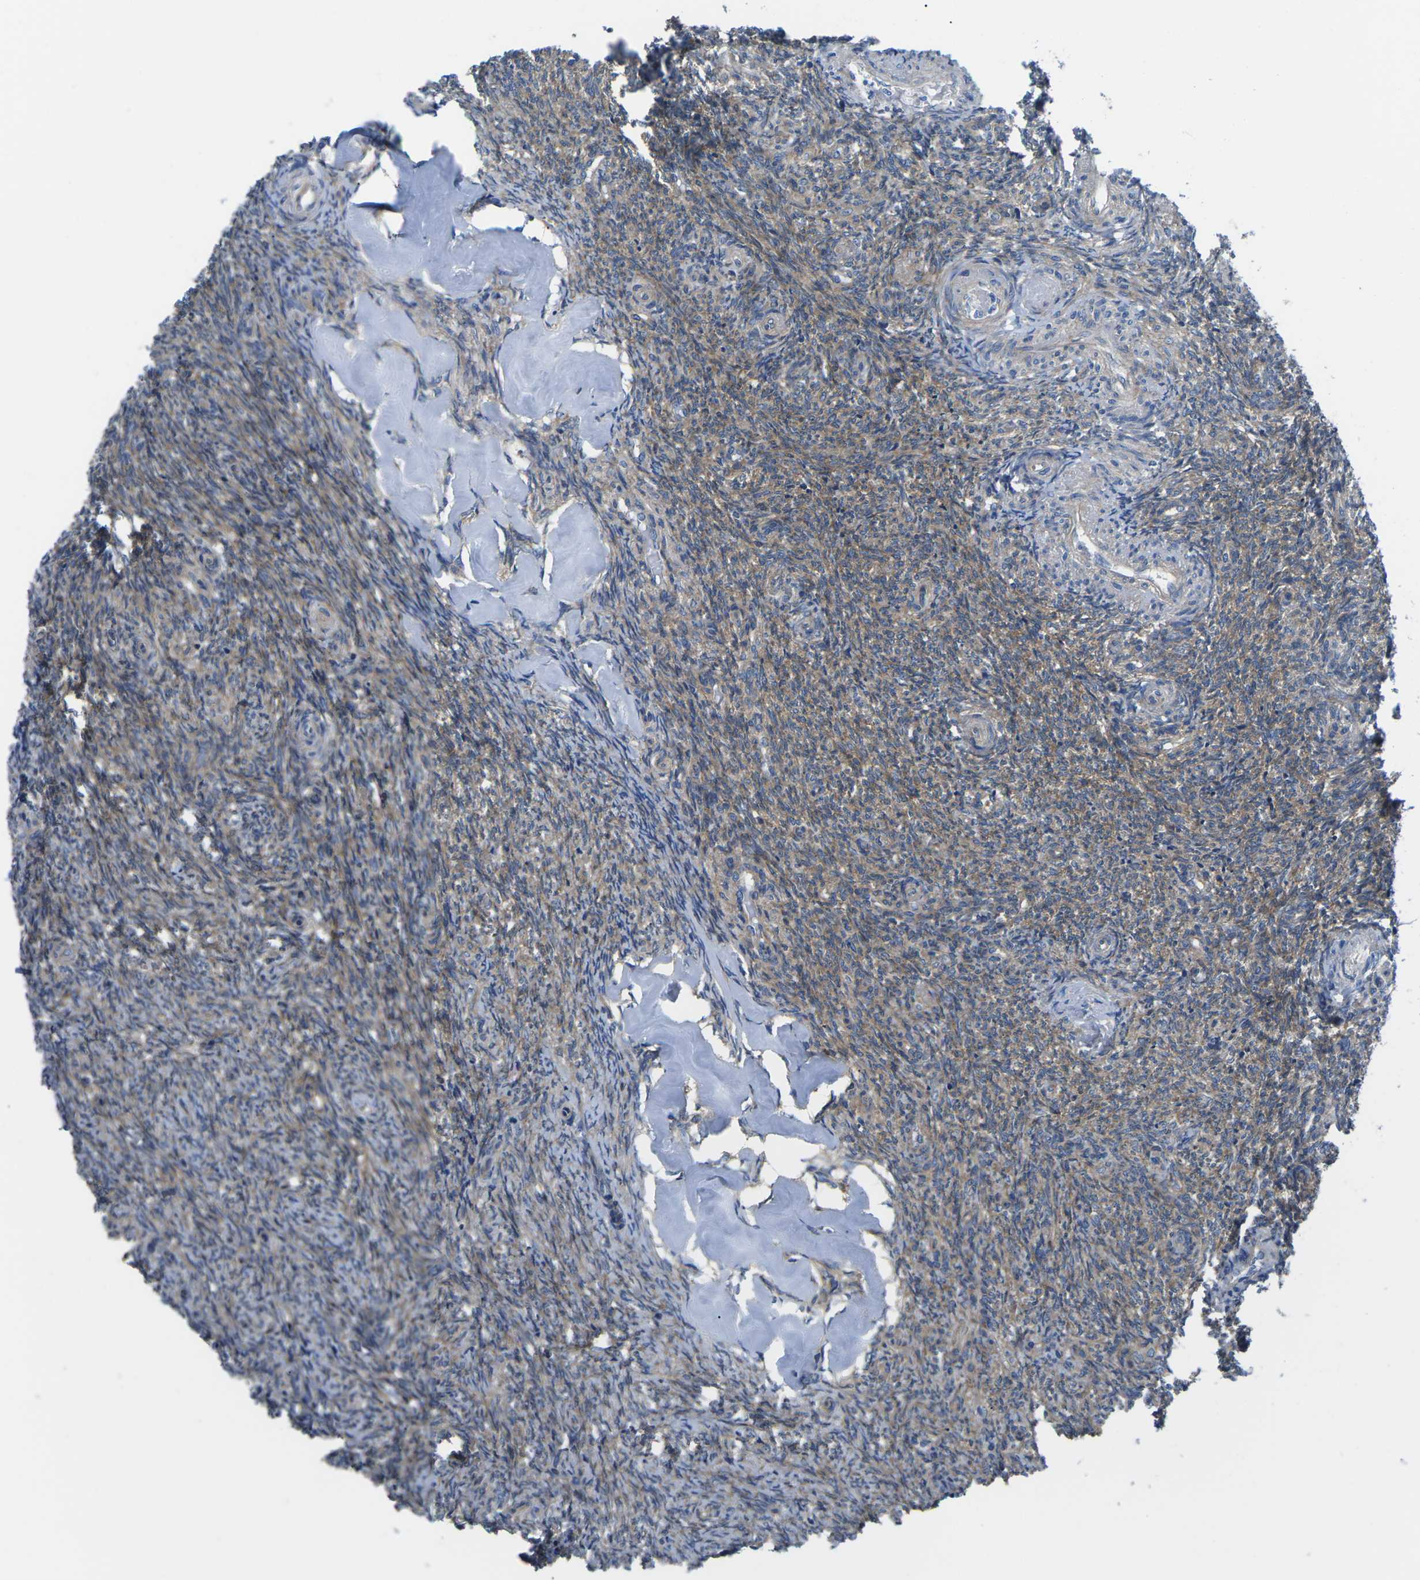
{"staining": {"intensity": "moderate", "quantity": "25%-75%", "location": "cytoplasmic/membranous"}, "tissue": "ovary", "cell_type": "Follicle cells", "image_type": "normal", "snomed": [{"axis": "morphology", "description": "Normal tissue, NOS"}, {"axis": "topography", "description": "Ovary"}], "caption": "Ovary stained for a protein (brown) exhibits moderate cytoplasmic/membranous positive staining in approximately 25%-75% of follicle cells.", "gene": "DLG1", "patient": {"sex": "female", "age": 41}}